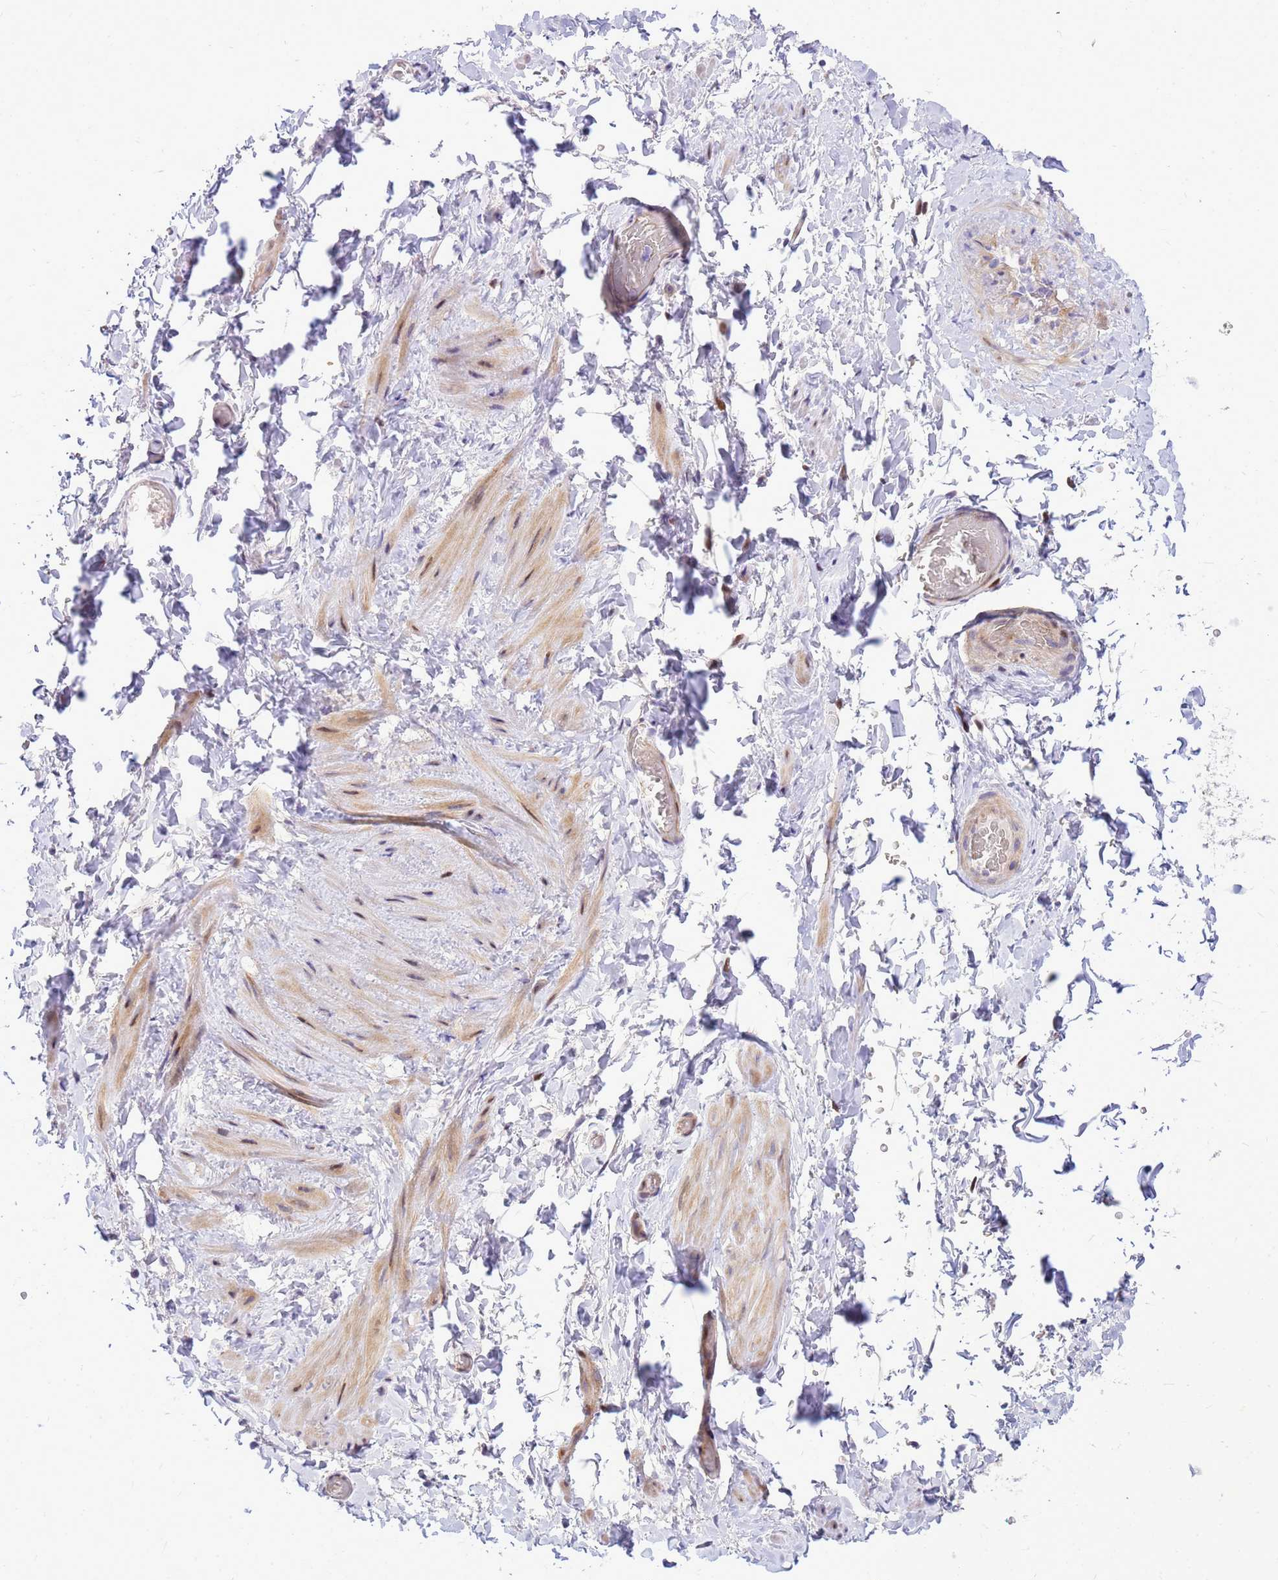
{"staining": {"intensity": "negative", "quantity": "none", "location": "none"}, "tissue": "adipose tissue", "cell_type": "Adipocytes", "image_type": "normal", "snomed": [{"axis": "morphology", "description": "Normal tissue, NOS"}, {"axis": "topography", "description": "Soft tissue"}, {"axis": "topography", "description": "Vascular tissue"}], "caption": "This photomicrograph is of unremarkable adipose tissue stained with IHC to label a protein in brown with the nuclei are counter-stained blue. There is no staining in adipocytes.", "gene": "ADAMTS7", "patient": {"sex": "male", "age": 41}}